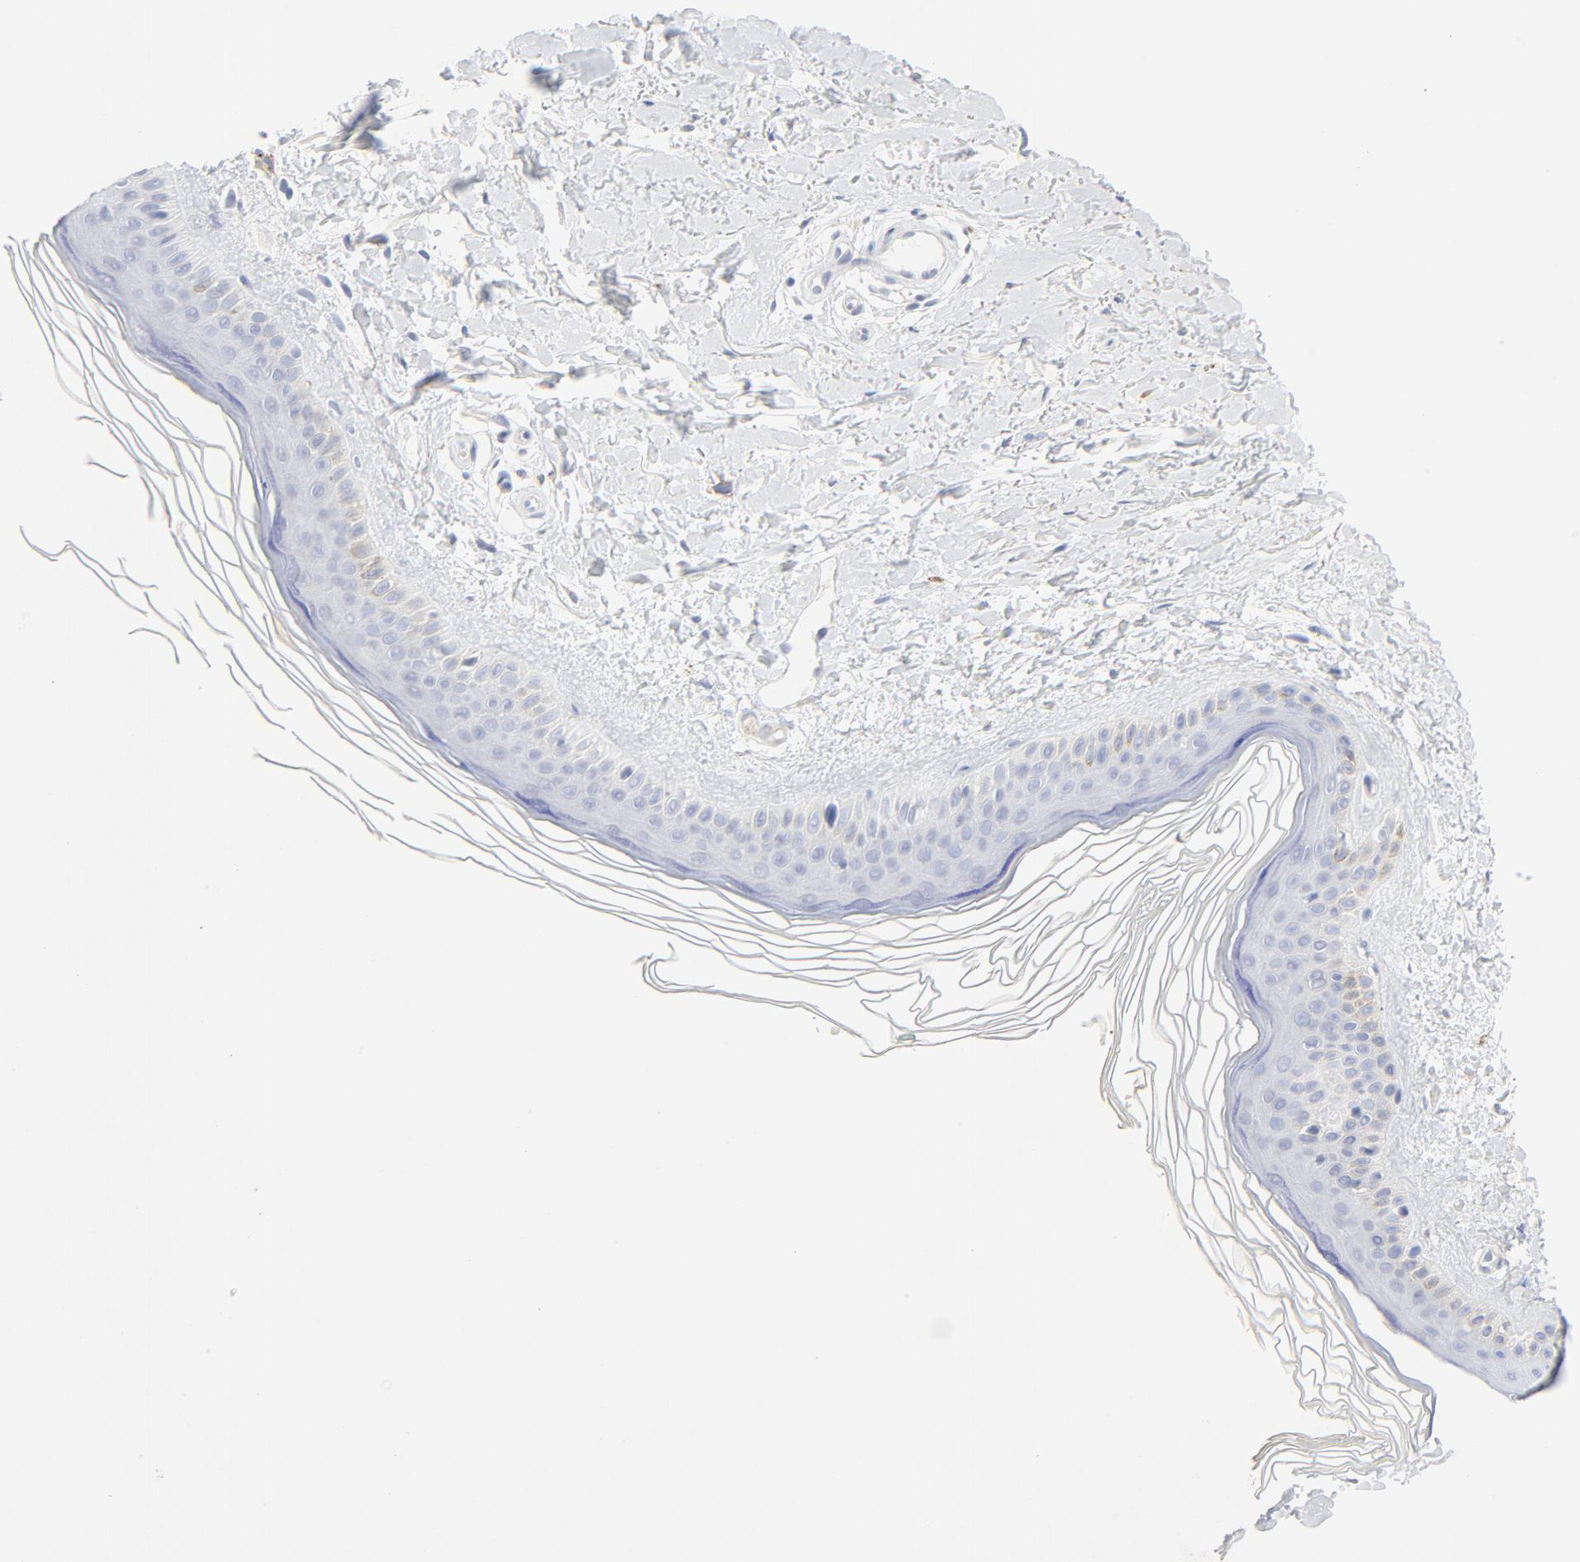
{"staining": {"intensity": "moderate", "quantity": "<25%", "location": "cytoplasmic/membranous"}, "tissue": "skin", "cell_type": "Fibroblasts", "image_type": "normal", "snomed": [{"axis": "morphology", "description": "Normal tissue, NOS"}, {"axis": "topography", "description": "Skin"}], "caption": "High-power microscopy captured an IHC image of unremarkable skin, revealing moderate cytoplasmic/membranous expression in approximately <25% of fibroblasts.", "gene": "MAGEB17", "patient": {"sex": "female", "age": 19}}